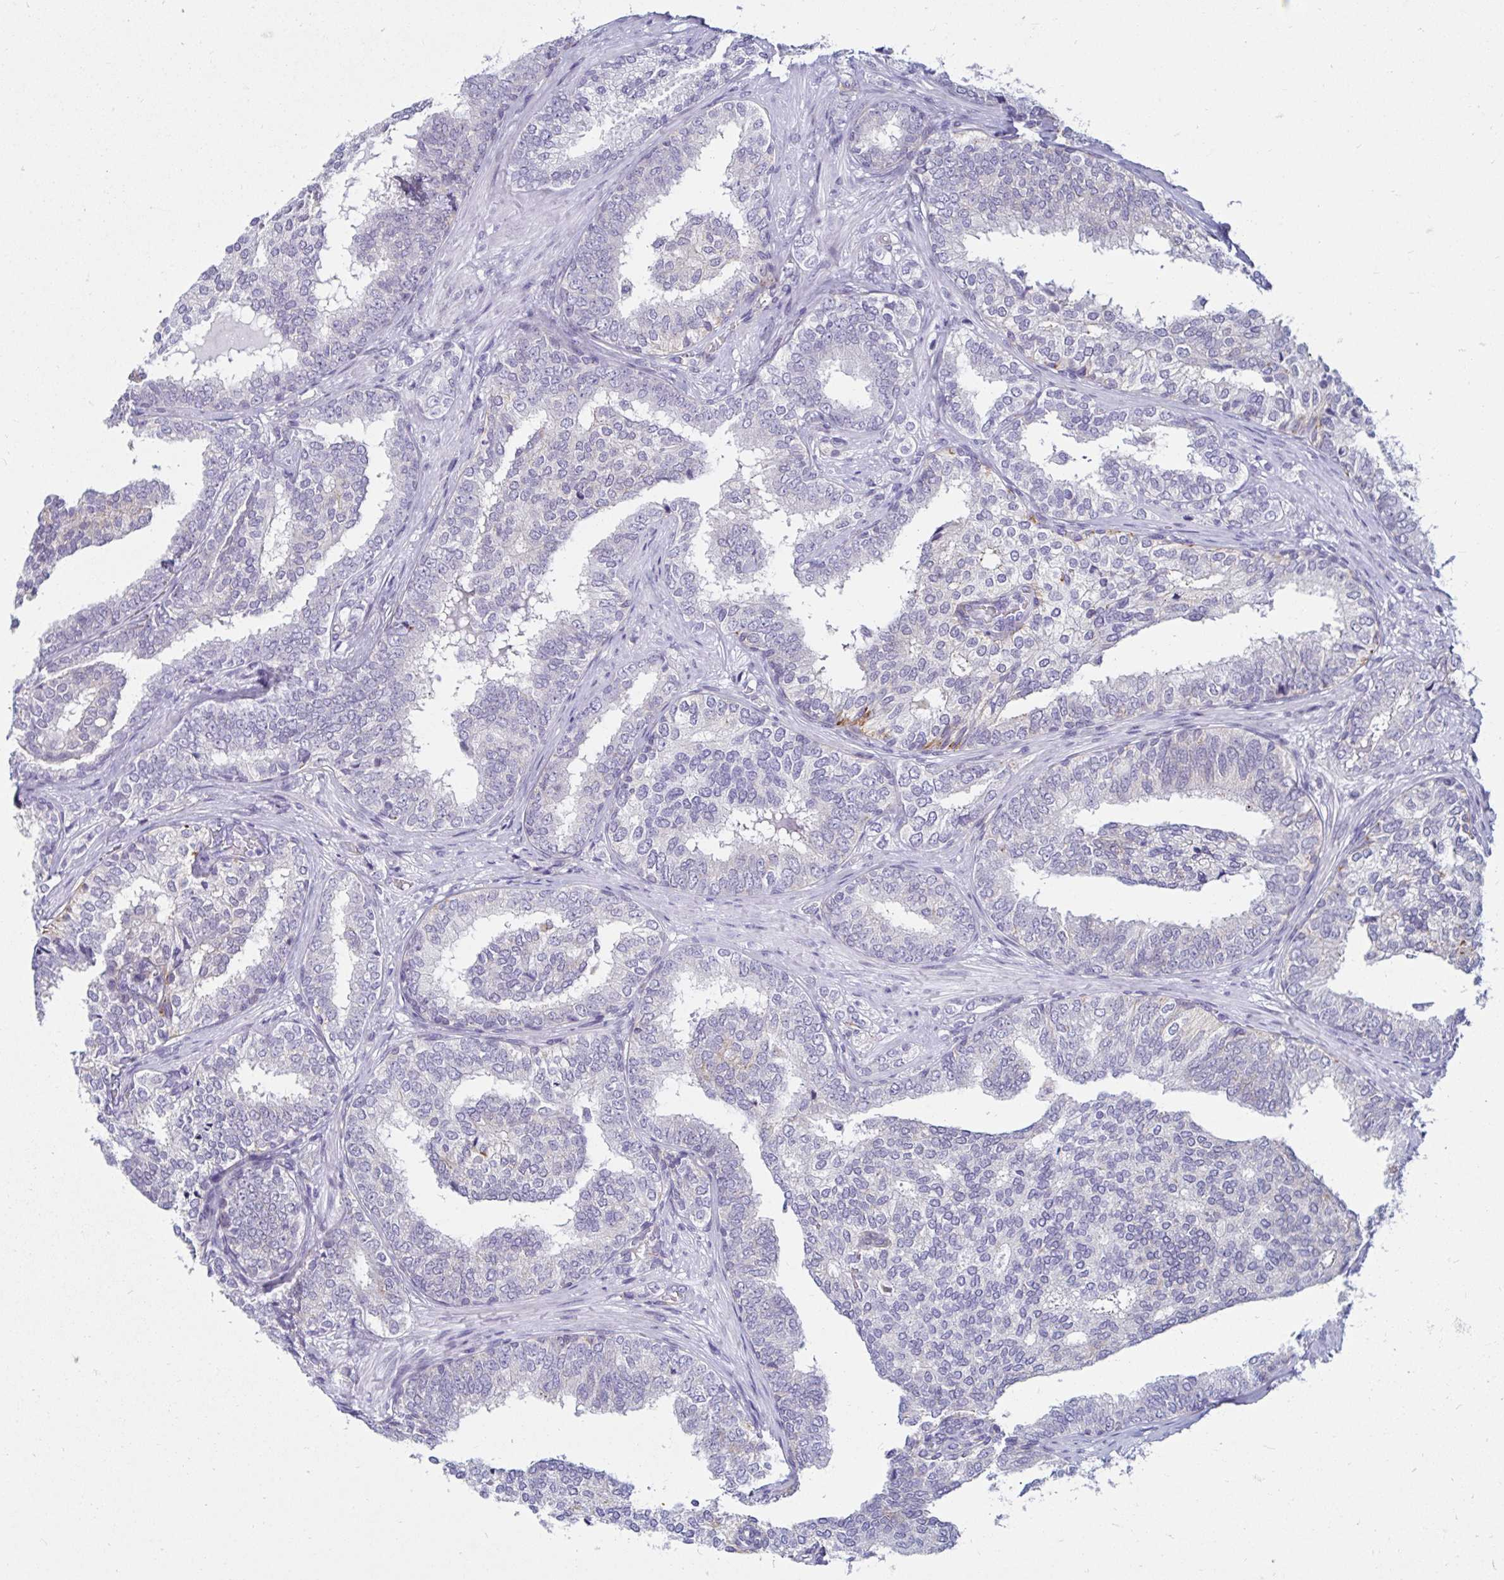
{"staining": {"intensity": "negative", "quantity": "none", "location": "none"}, "tissue": "prostate cancer", "cell_type": "Tumor cells", "image_type": "cancer", "snomed": [{"axis": "morphology", "description": "Adenocarcinoma, High grade"}, {"axis": "topography", "description": "Prostate"}], "caption": "High power microscopy micrograph of an IHC histopathology image of prostate cancer (adenocarcinoma (high-grade)), revealing no significant expression in tumor cells. (DAB (3,3'-diaminobenzidine) IHC, high magnification).", "gene": "ANKRD62", "patient": {"sex": "male", "age": 72}}